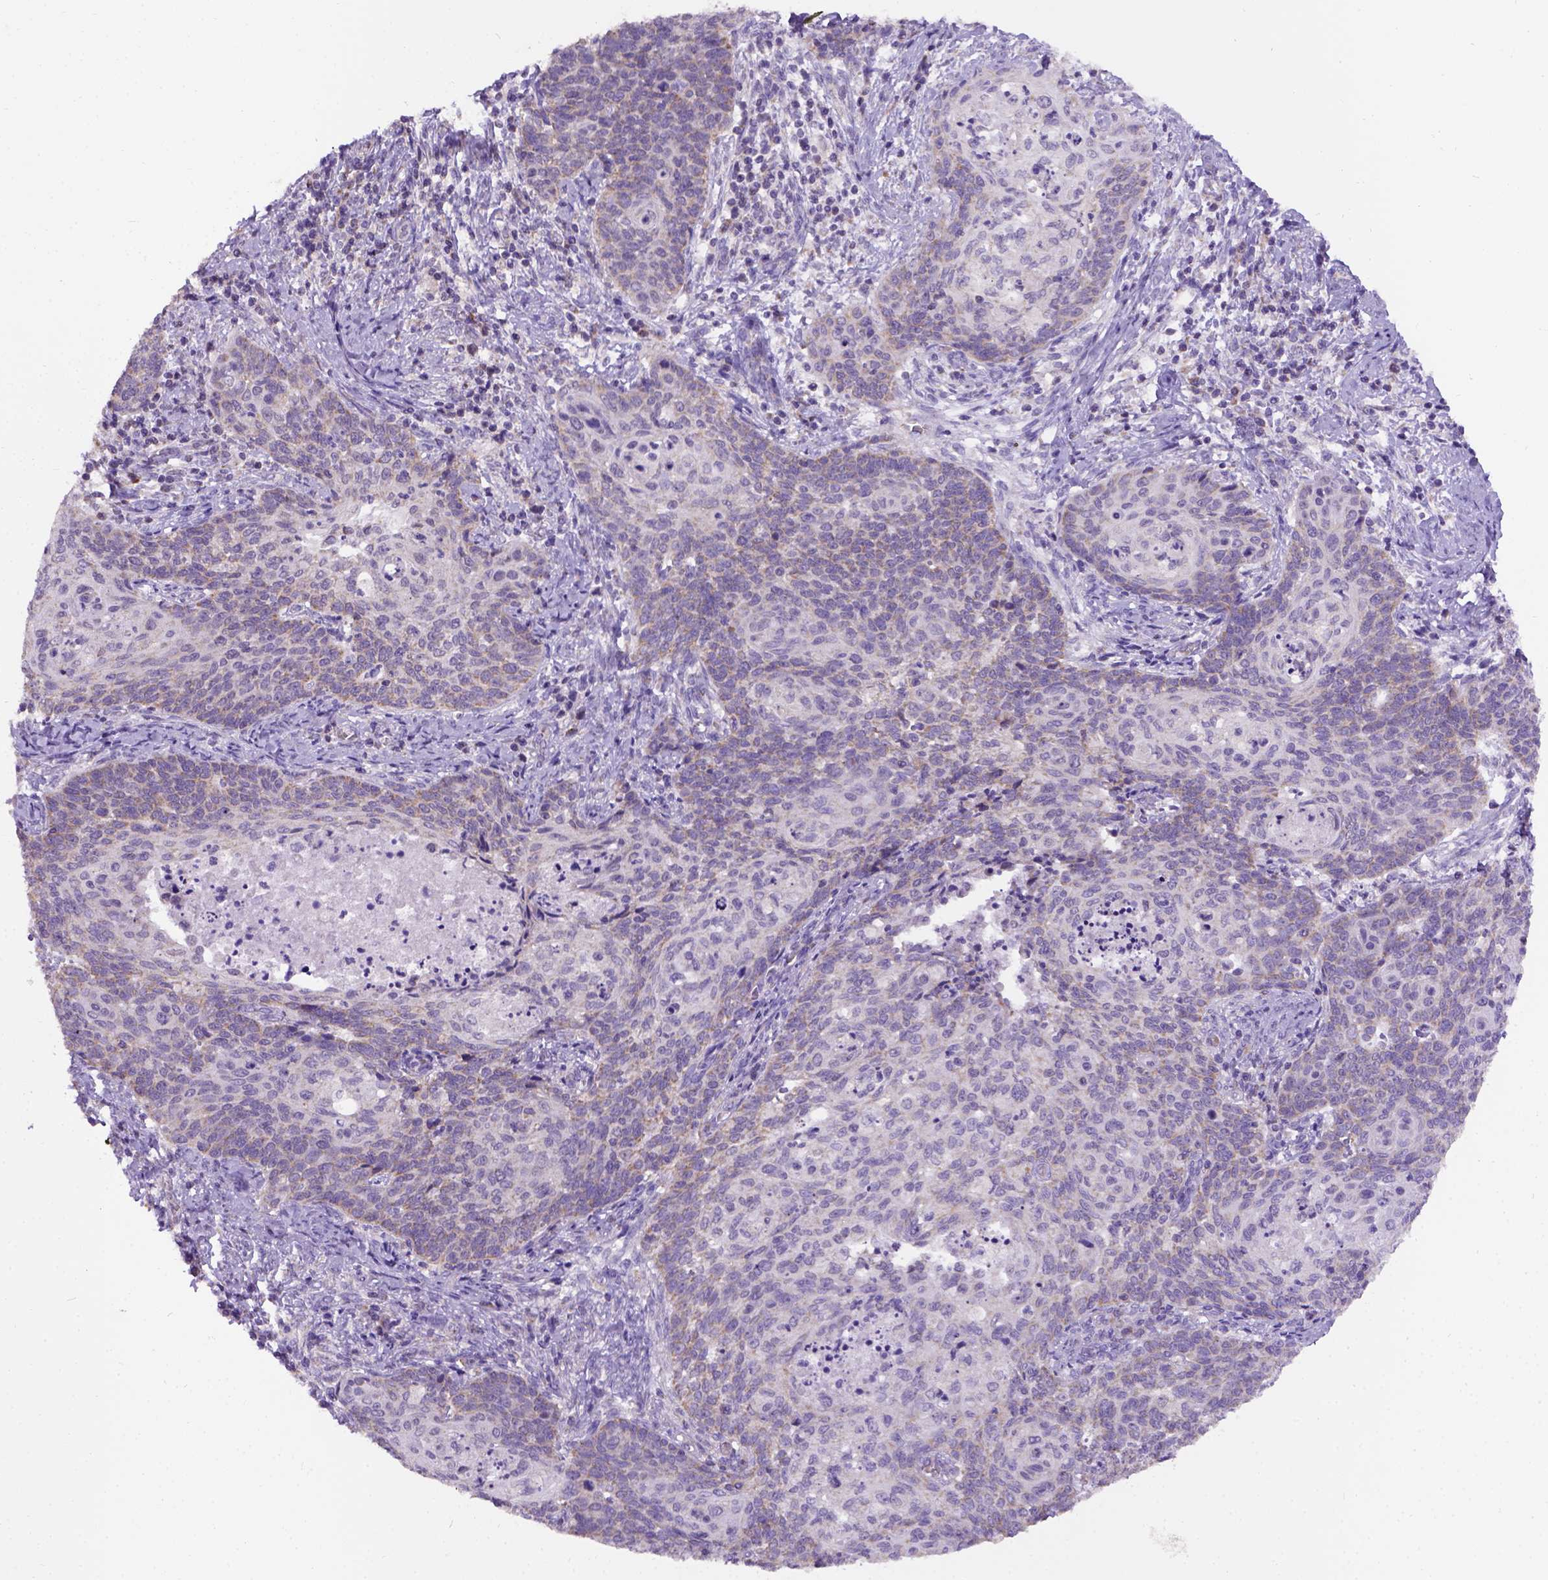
{"staining": {"intensity": "weak", "quantity": "<25%", "location": "cytoplasmic/membranous"}, "tissue": "cervical cancer", "cell_type": "Tumor cells", "image_type": "cancer", "snomed": [{"axis": "morphology", "description": "Normal tissue, NOS"}, {"axis": "morphology", "description": "Squamous cell carcinoma, NOS"}, {"axis": "topography", "description": "Cervix"}], "caption": "Immunohistochemistry image of neoplastic tissue: squamous cell carcinoma (cervical) stained with DAB demonstrates no significant protein staining in tumor cells.", "gene": "L2HGDH", "patient": {"sex": "female", "age": 39}}